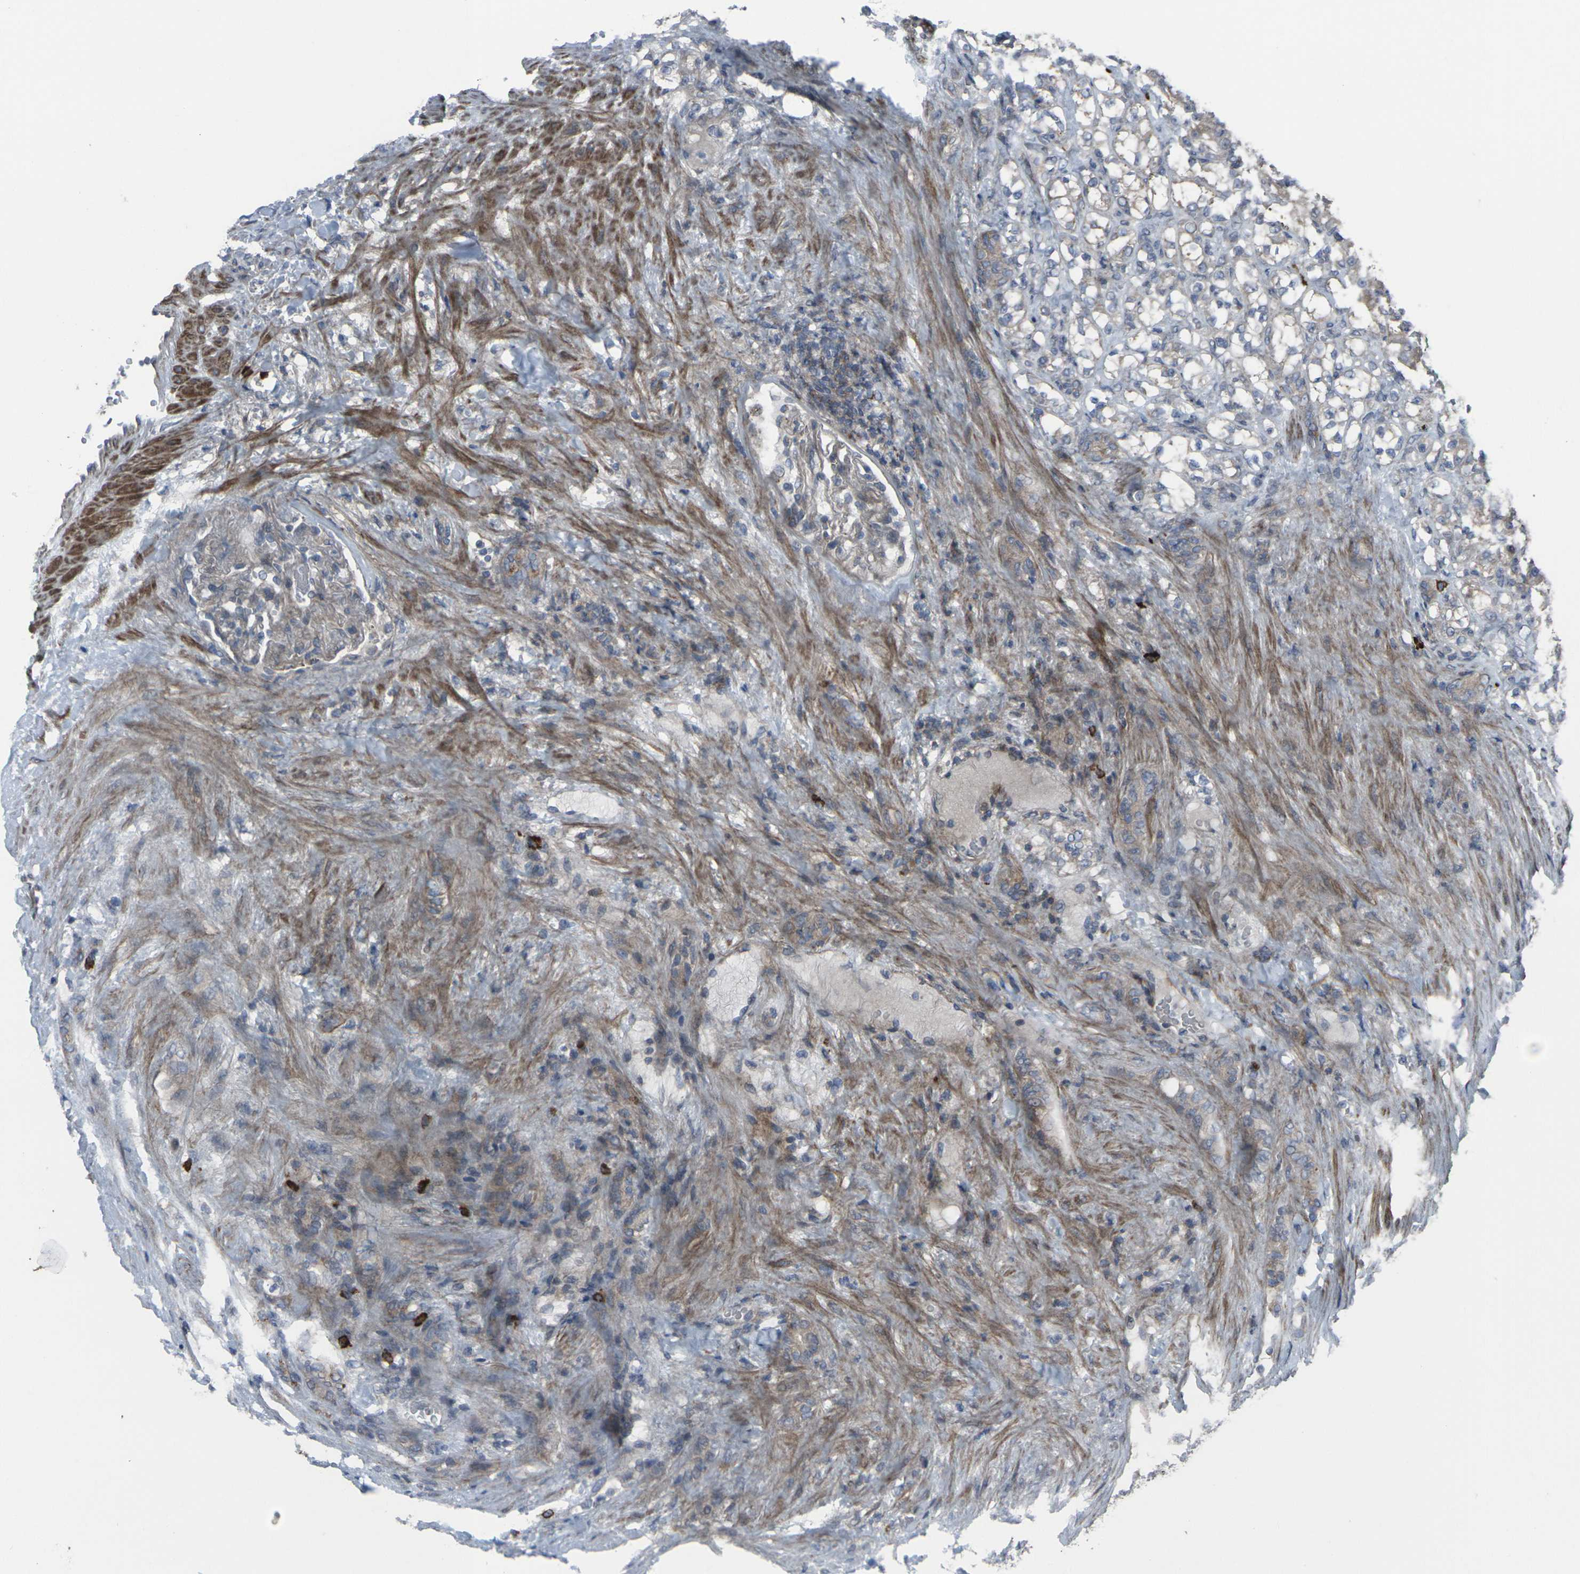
{"staining": {"intensity": "weak", "quantity": ">75%", "location": "cytoplasmic/membranous"}, "tissue": "renal cancer", "cell_type": "Tumor cells", "image_type": "cancer", "snomed": [{"axis": "morphology", "description": "Adenocarcinoma, NOS"}, {"axis": "topography", "description": "Kidney"}], "caption": "Tumor cells exhibit weak cytoplasmic/membranous positivity in about >75% of cells in renal adenocarcinoma. The staining was performed using DAB (3,3'-diaminobenzidine), with brown indicating positive protein expression. Nuclei are stained blue with hematoxylin.", "gene": "CCR10", "patient": {"sex": "male", "age": 61}}